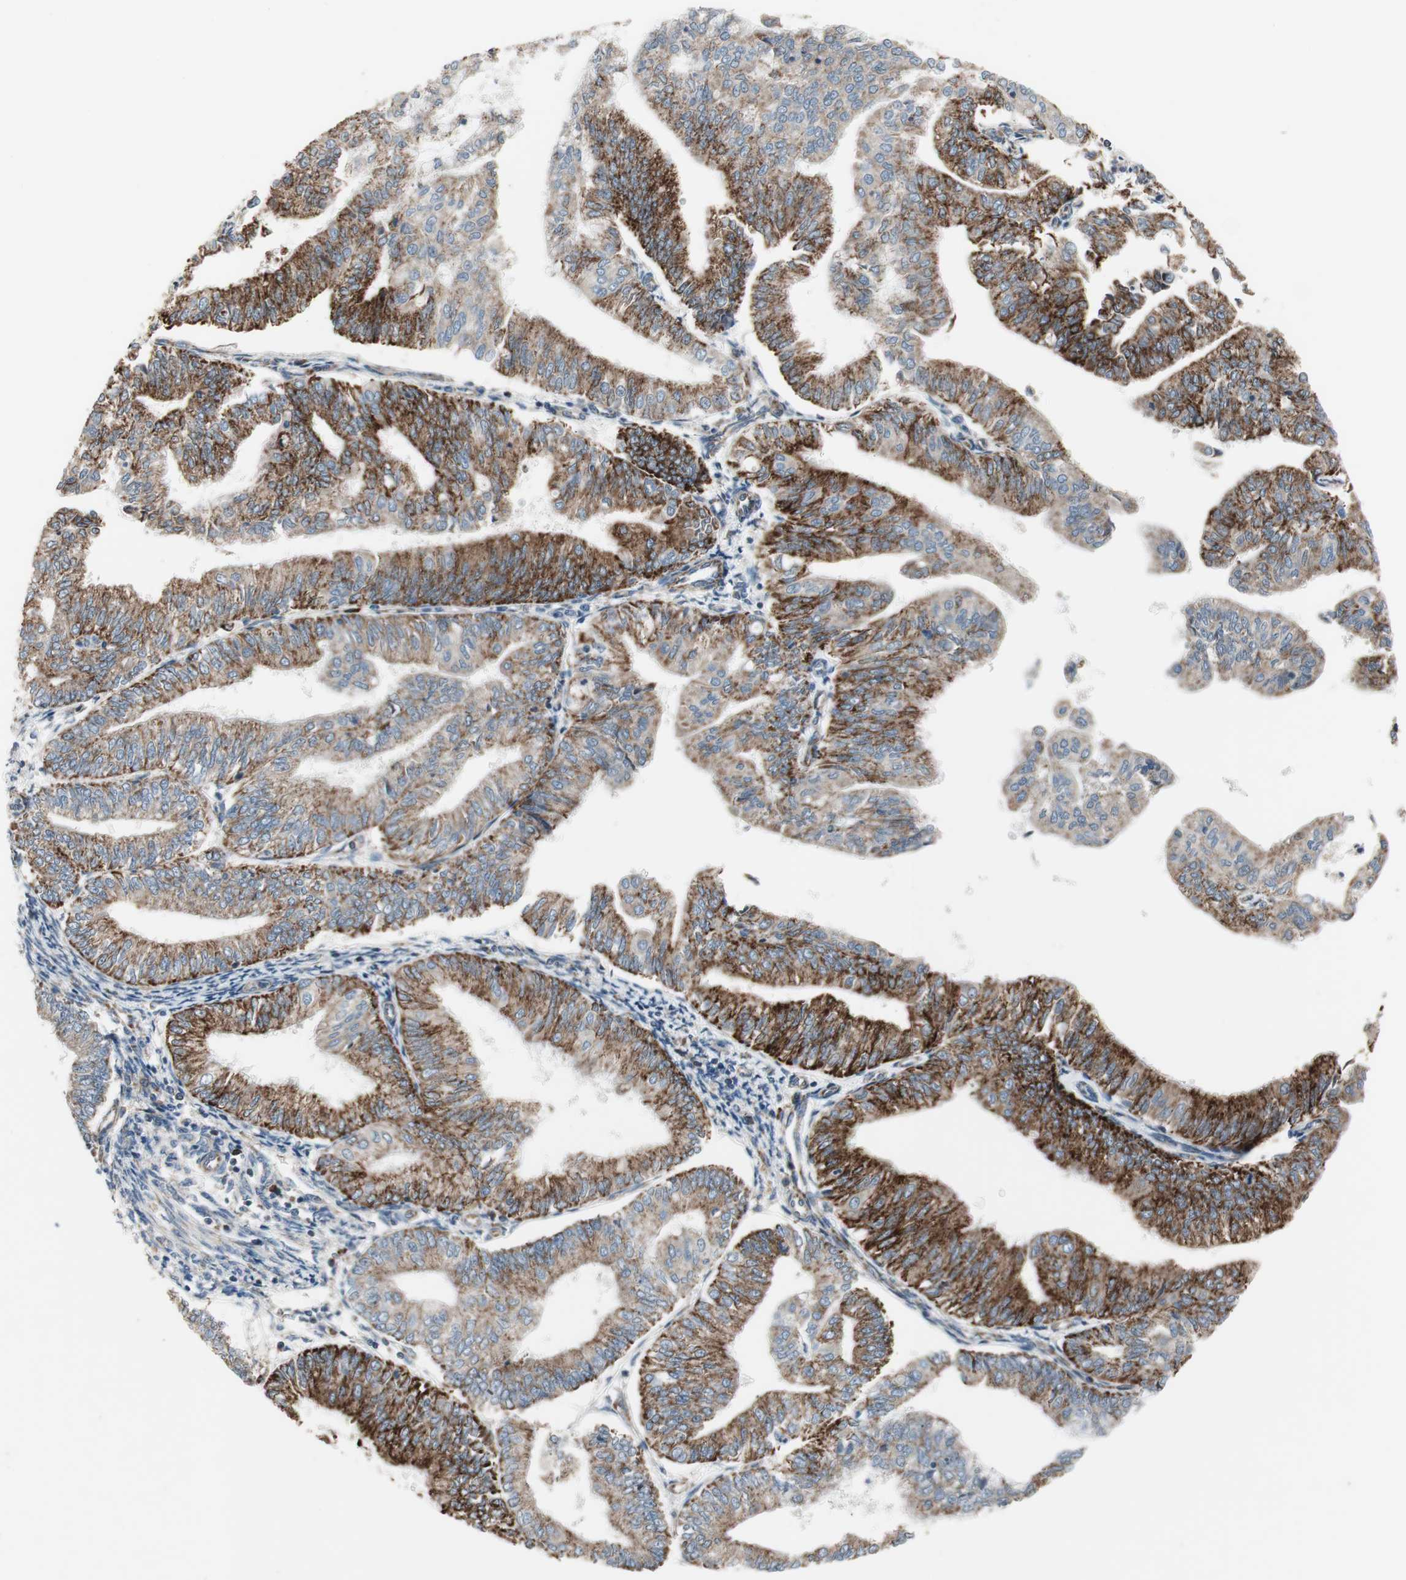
{"staining": {"intensity": "moderate", "quantity": ">75%", "location": "cytoplasmic/membranous"}, "tissue": "endometrial cancer", "cell_type": "Tumor cells", "image_type": "cancer", "snomed": [{"axis": "morphology", "description": "Adenocarcinoma, NOS"}, {"axis": "topography", "description": "Endometrium"}], "caption": "Endometrial adenocarcinoma was stained to show a protein in brown. There is medium levels of moderate cytoplasmic/membranous expression in about >75% of tumor cells.", "gene": "CPT1A", "patient": {"sex": "female", "age": 59}}